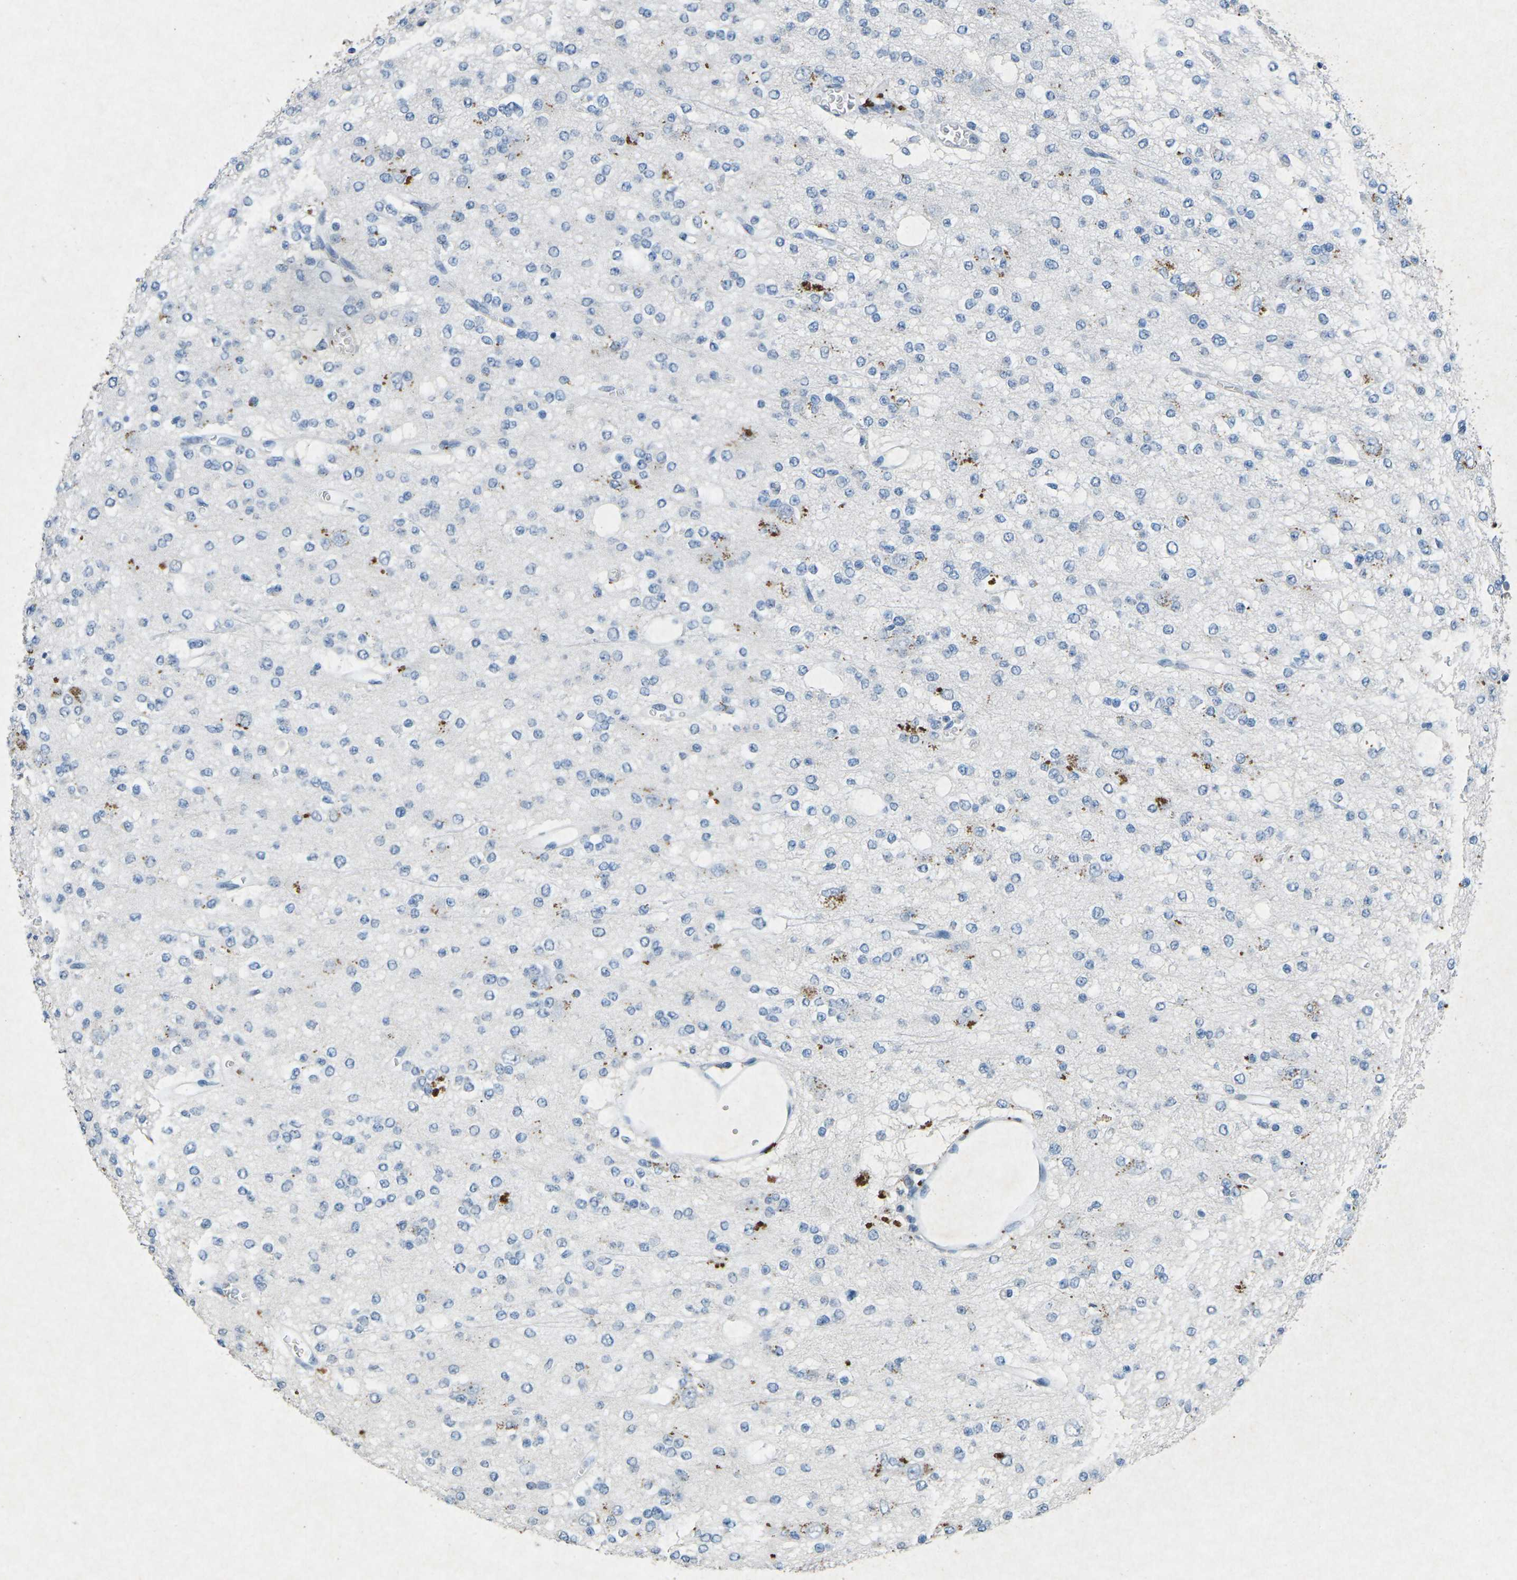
{"staining": {"intensity": "negative", "quantity": "none", "location": "none"}, "tissue": "glioma", "cell_type": "Tumor cells", "image_type": "cancer", "snomed": [{"axis": "morphology", "description": "Glioma, malignant, Low grade"}, {"axis": "topography", "description": "Brain"}], "caption": "Photomicrograph shows no significant protein expression in tumor cells of malignant glioma (low-grade).", "gene": "A1BG", "patient": {"sex": "male", "age": 38}}